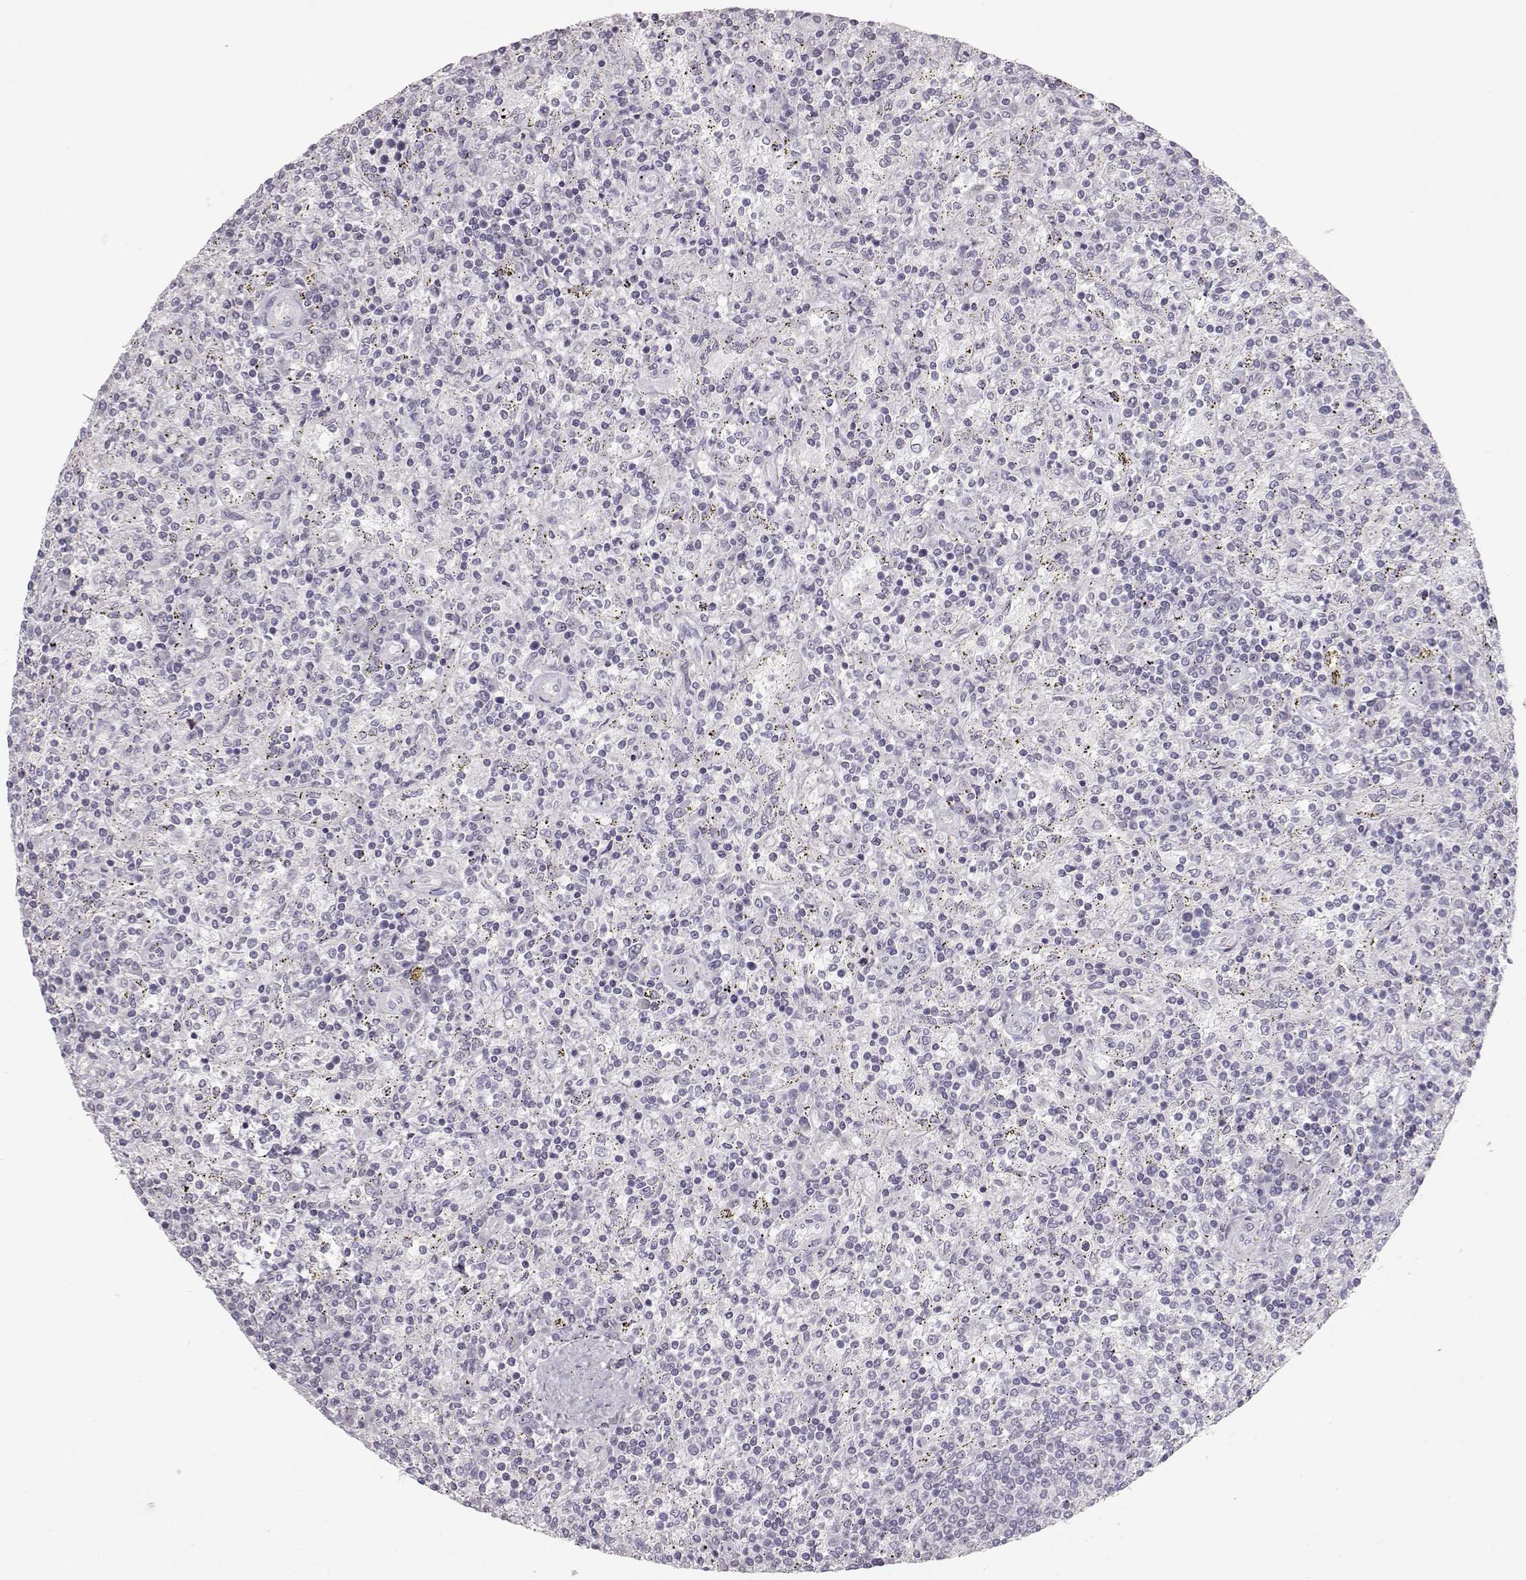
{"staining": {"intensity": "negative", "quantity": "none", "location": "none"}, "tissue": "lymphoma", "cell_type": "Tumor cells", "image_type": "cancer", "snomed": [{"axis": "morphology", "description": "Malignant lymphoma, non-Hodgkin's type, Low grade"}, {"axis": "topography", "description": "Spleen"}], "caption": "Immunohistochemical staining of human low-grade malignant lymphoma, non-Hodgkin's type shows no significant staining in tumor cells.", "gene": "FAM205A", "patient": {"sex": "male", "age": 62}}